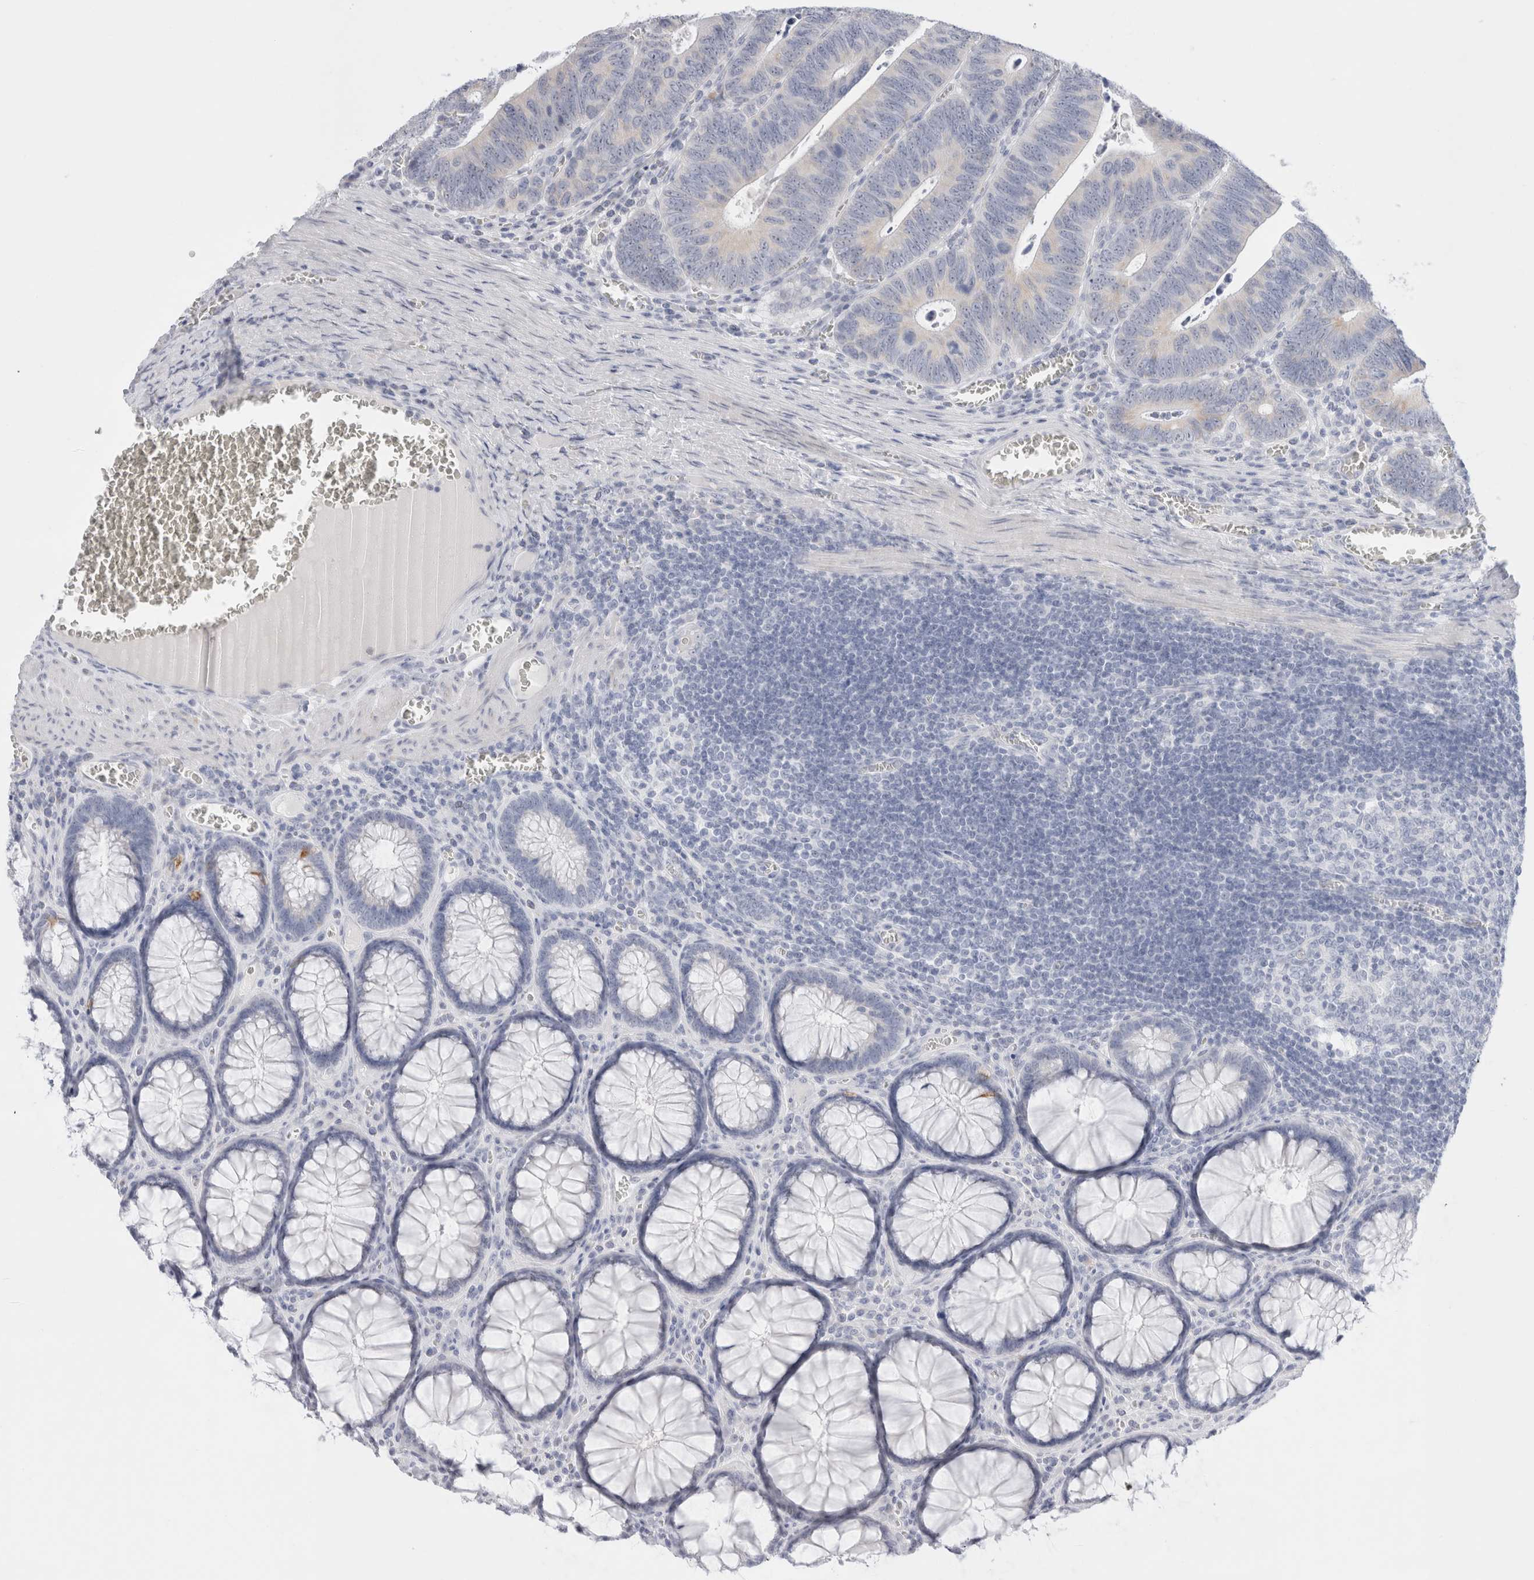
{"staining": {"intensity": "negative", "quantity": "none", "location": "none"}, "tissue": "colorectal cancer", "cell_type": "Tumor cells", "image_type": "cancer", "snomed": [{"axis": "morphology", "description": "Inflammation, NOS"}, {"axis": "morphology", "description": "Adenocarcinoma, NOS"}, {"axis": "topography", "description": "Colon"}], "caption": "Tumor cells show no significant protein staining in colorectal cancer. The staining was performed using DAB to visualize the protein expression in brown, while the nuclei were stained in blue with hematoxylin (Magnification: 20x).", "gene": "MUC15", "patient": {"sex": "male", "age": 72}}